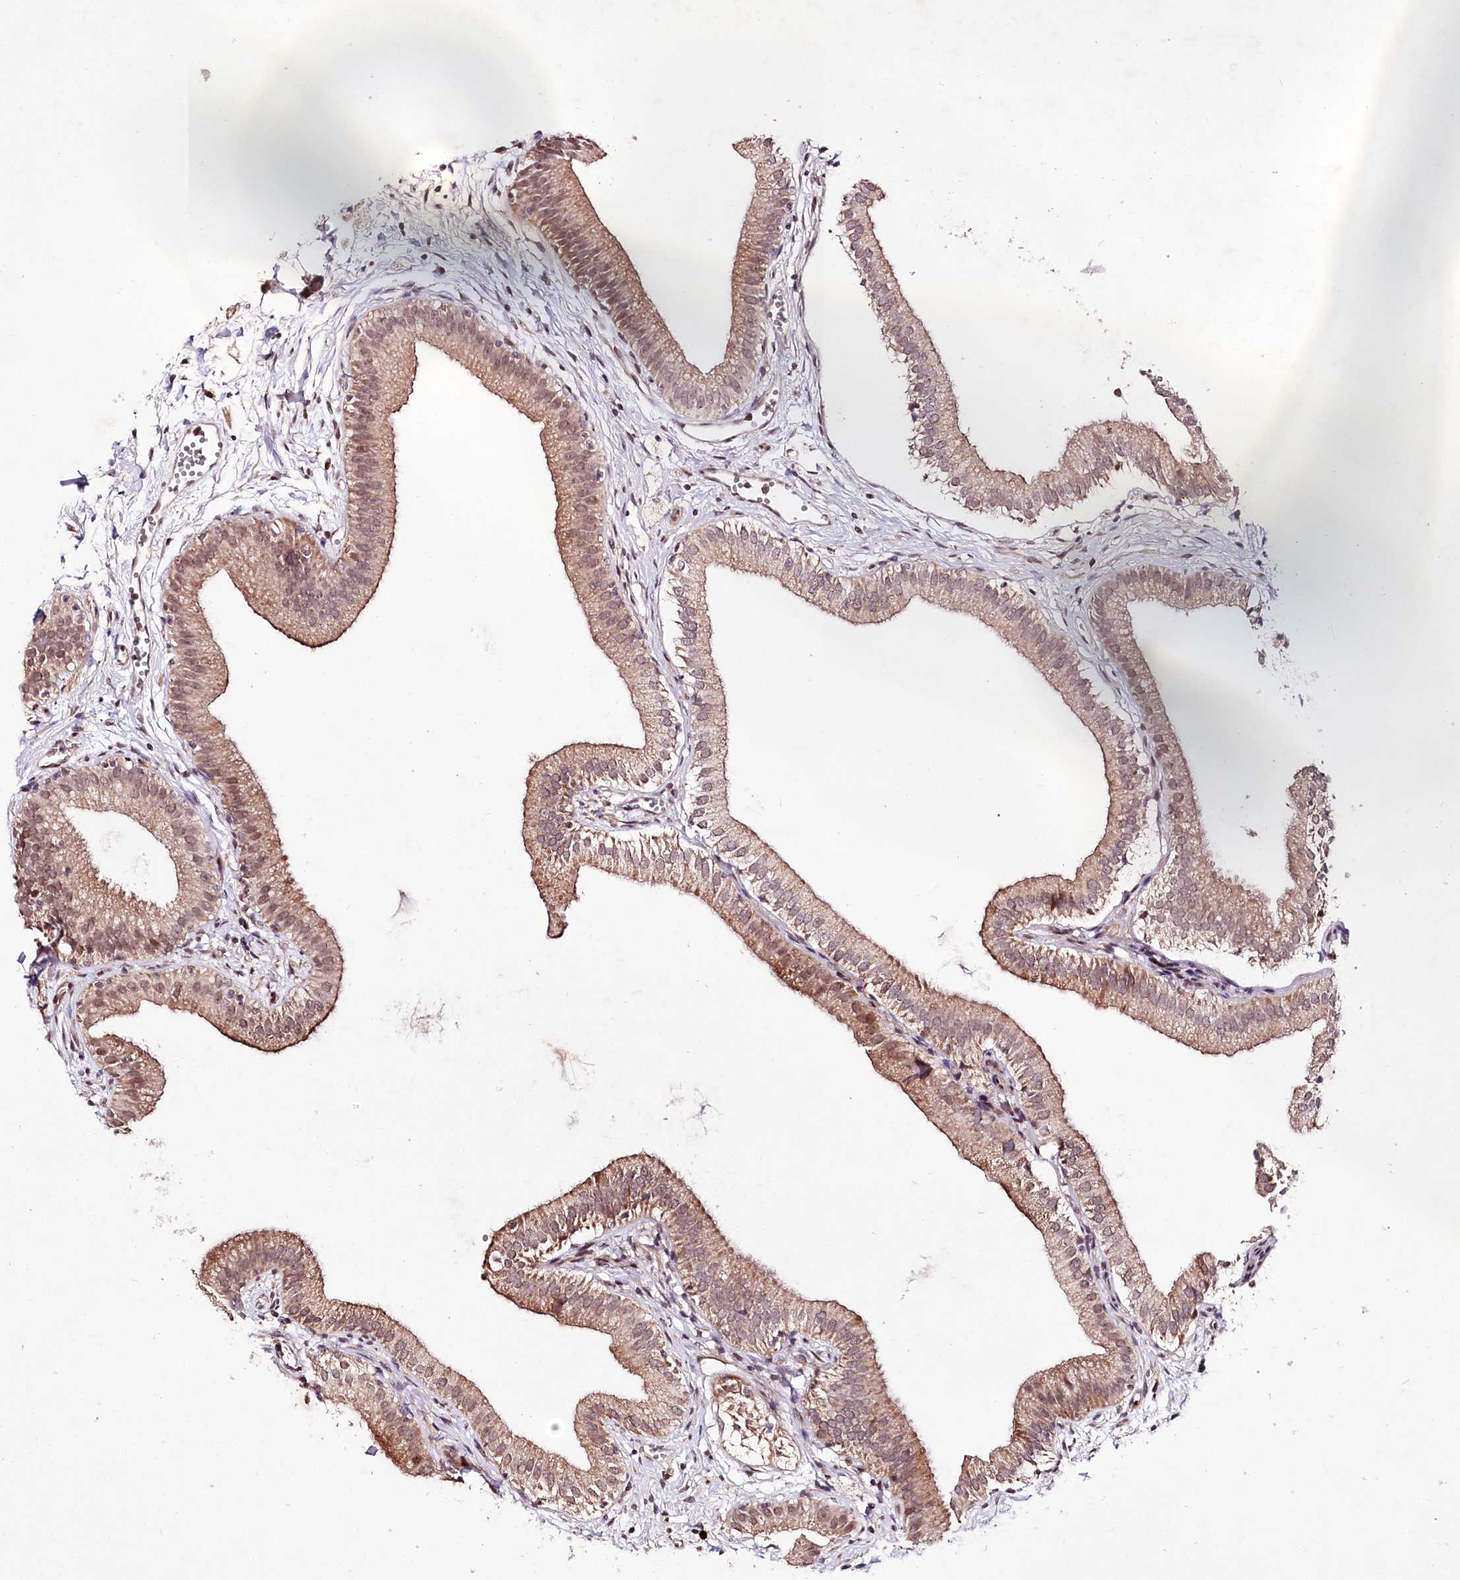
{"staining": {"intensity": "moderate", "quantity": ">75%", "location": "cytoplasmic/membranous,nuclear"}, "tissue": "gallbladder", "cell_type": "Glandular cells", "image_type": "normal", "snomed": [{"axis": "morphology", "description": "Normal tissue, NOS"}, {"axis": "topography", "description": "Gallbladder"}], "caption": "DAB immunohistochemical staining of benign gallbladder reveals moderate cytoplasmic/membranous,nuclear protein staining in approximately >75% of glandular cells. (brown staining indicates protein expression, while blue staining denotes nuclei).", "gene": "DMP1", "patient": {"sex": "male", "age": 55}}